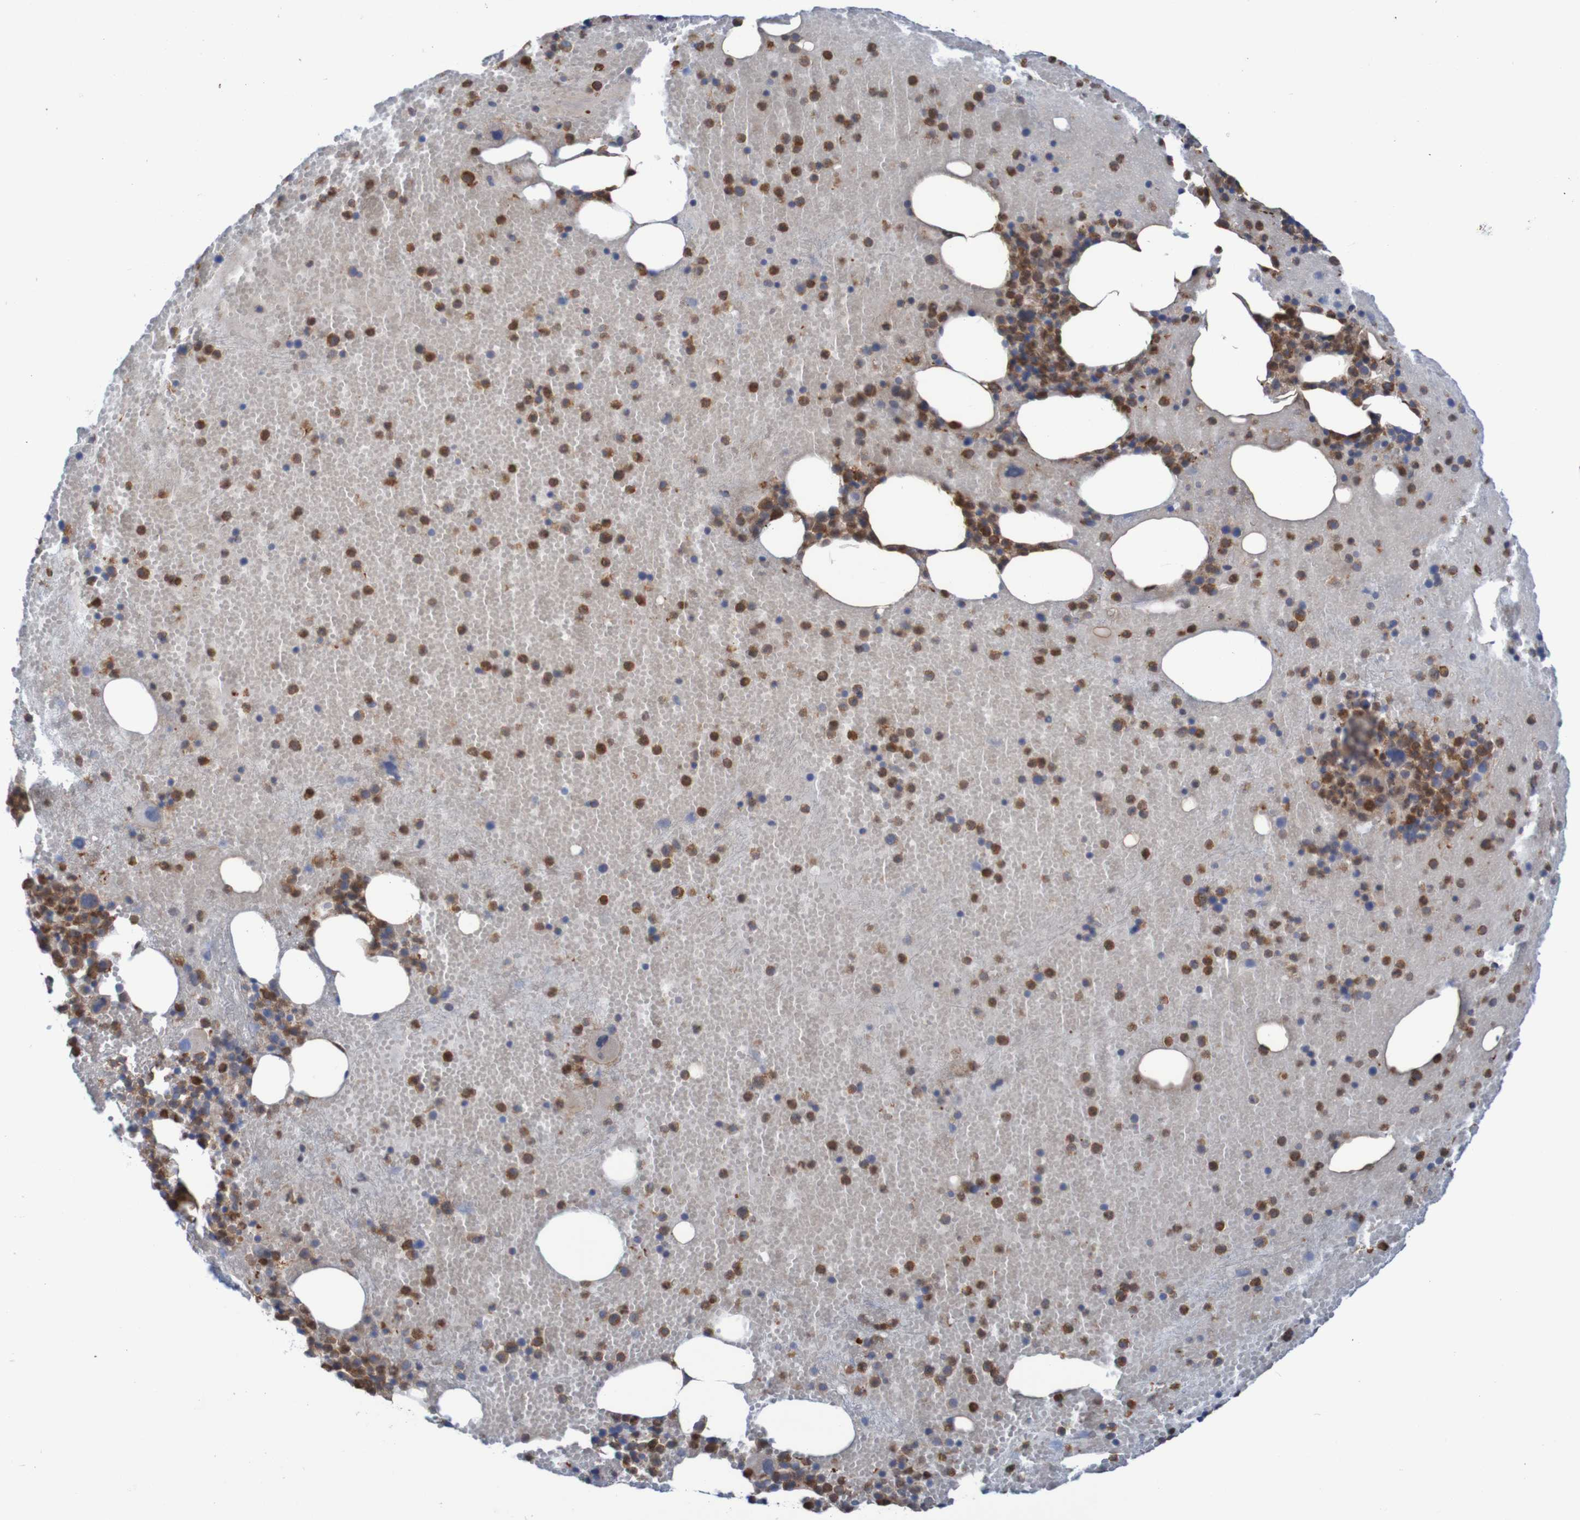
{"staining": {"intensity": "strong", "quantity": ">75%", "location": "cytoplasmic/membranous"}, "tissue": "bone marrow", "cell_type": "Hematopoietic cells", "image_type": "normal", "snomed": [{"axis": "morphology", "description": "Normal tissue, NOS"}, {"axis": "morphology", "description": "Inflammation, NOS"}, {"axis": "topography", "description": "Bone marrow"}], "caption": "Strong cytoplasmic/membranous expression for a protein is appreciated in about >75% of hematopoietic cells of unremarkable bone marrow using IHC.", "gene": "ANGPT4", "patient": {"sex": "male", "age": 43}}